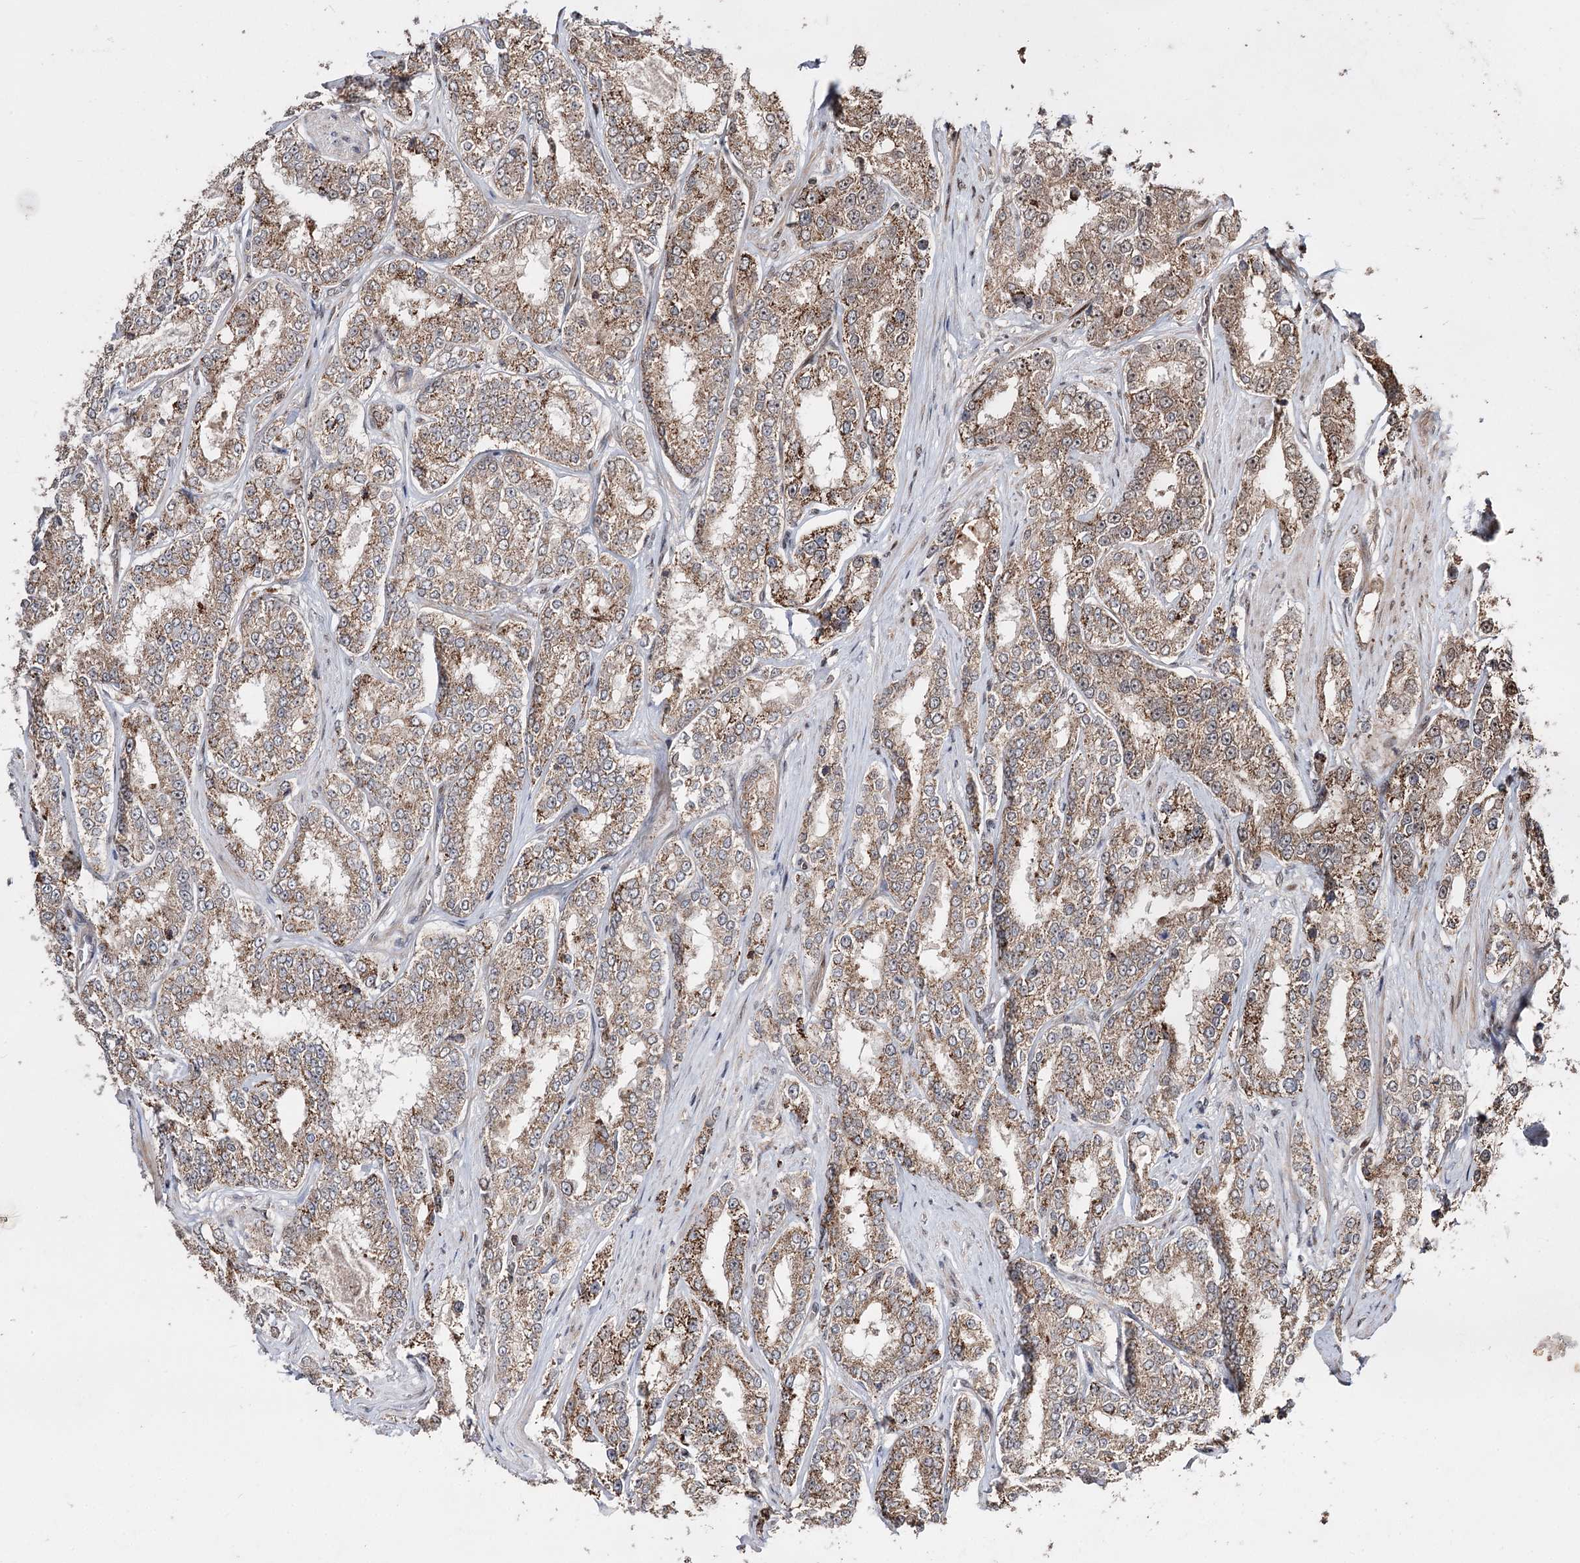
{"staining": {"intensity": "moderate", "quantity": ">75%", "location": "cytoplasmic/membranous"}, "tissue": "prostate cancer", "cell_type": "Tumor cells", "image_type": "cancer", "snomed": [{"axis": "morphology", "description": "Normal tissue, NOS"}, {"axis": "morphology", "description": "Adenocarcinoma, High grade"}, {"axis": "topography", "description": "Prostate"}], "caption": "This is an image of immunohistochemistry (IHC) staining of prostate adenocarcinoma (high-grade), which shows moderate staining in the cytoplasmic/membranous of tumor cells.", "gene": "CPNE8", "patient": {"sex": "male", "age": 83}}